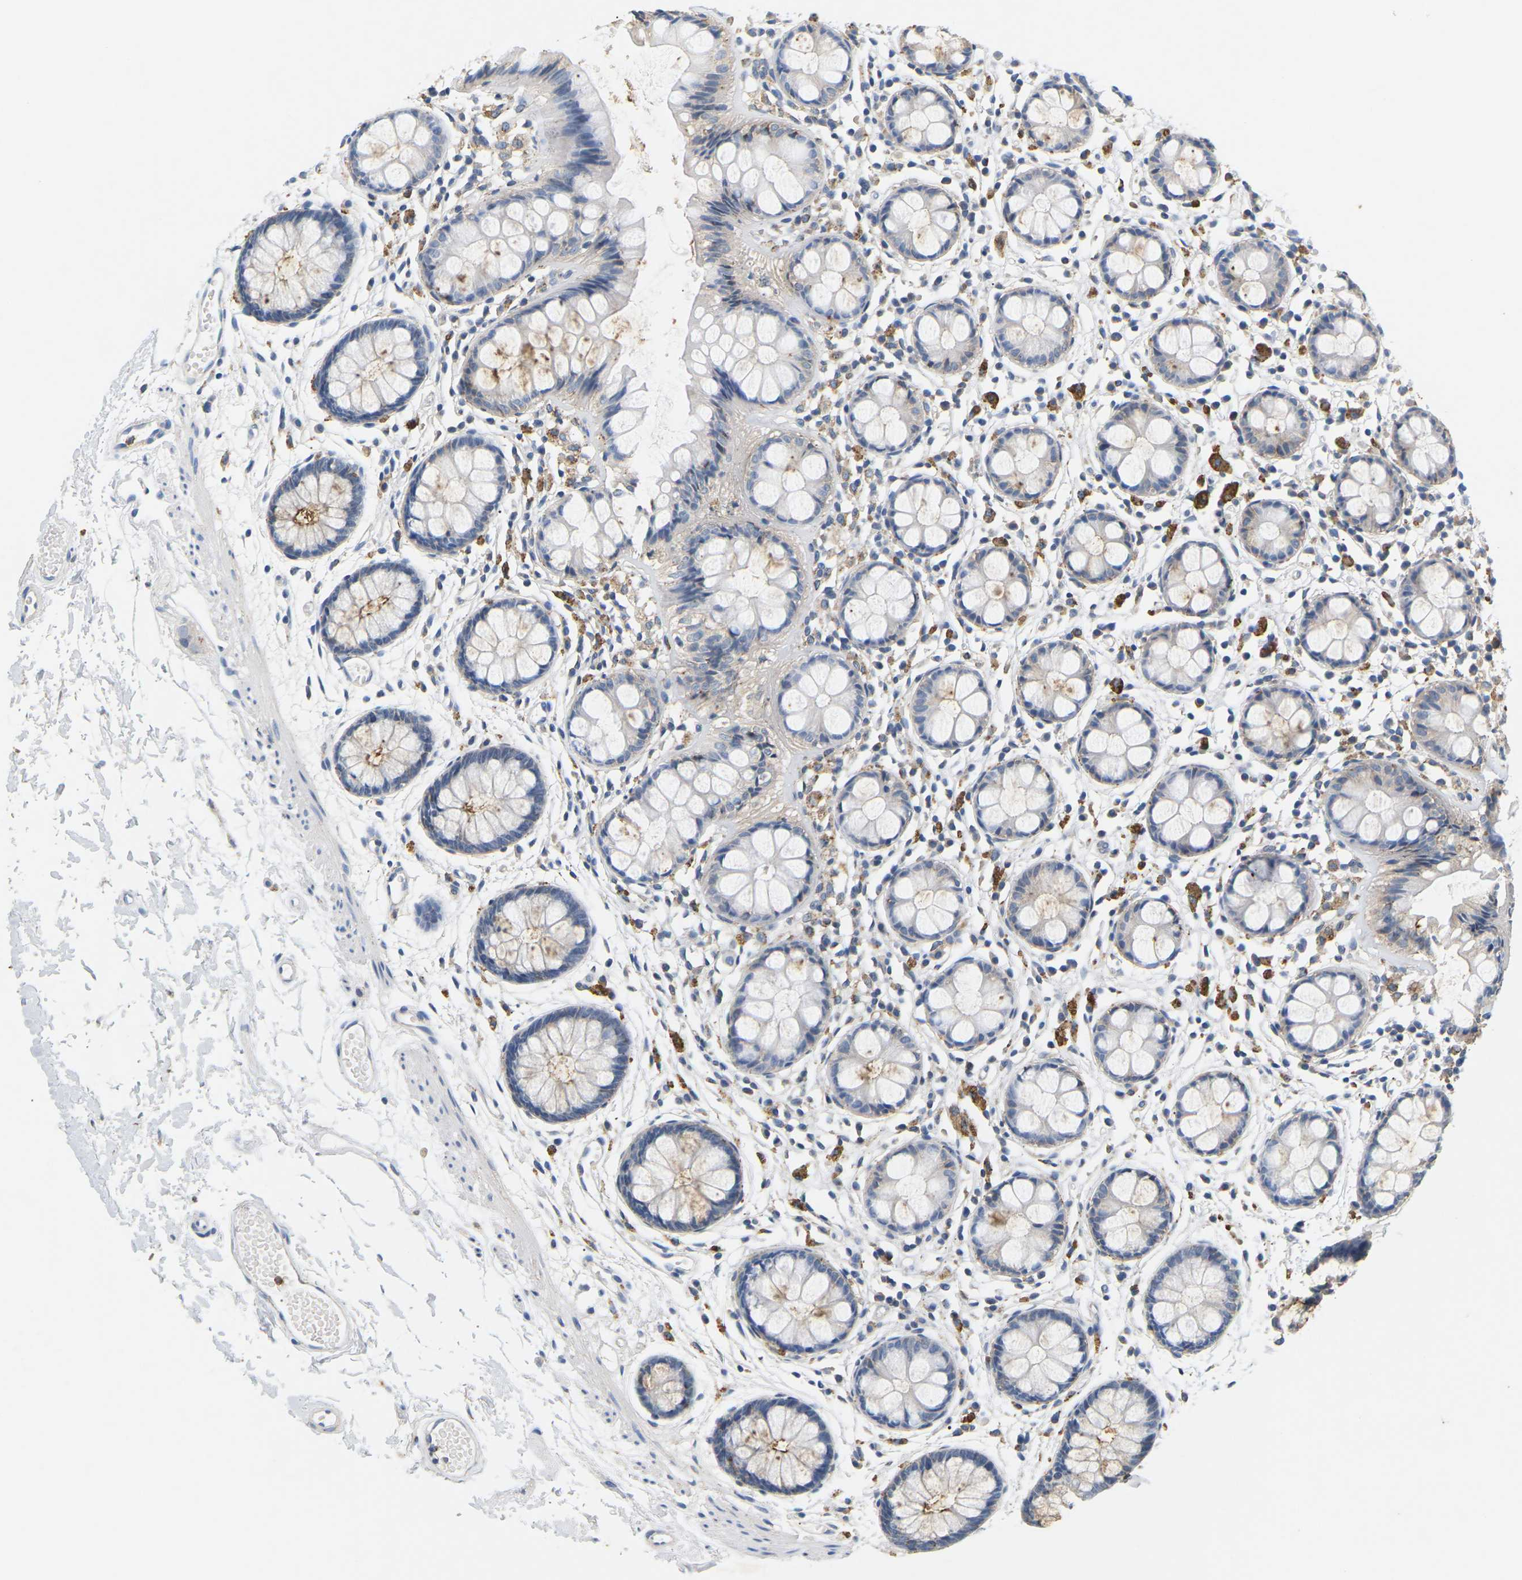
{"staining": {"intensity": "negative", "quantity": "none", "location": "none"}, "tissue": "rectum", "cell_type": "Glandular cells", "image_type": "normal", "snomed": [{"axis": "morphology", "description": "Normal tissue, NOS"}, {"axis": "topography", "description": "Rectum"}], "caption": "The photomicrograph displays no significant expression in glandular cells of rectum.", "gene": "ADM", "patient": {"sex": "female", "age": 66}}